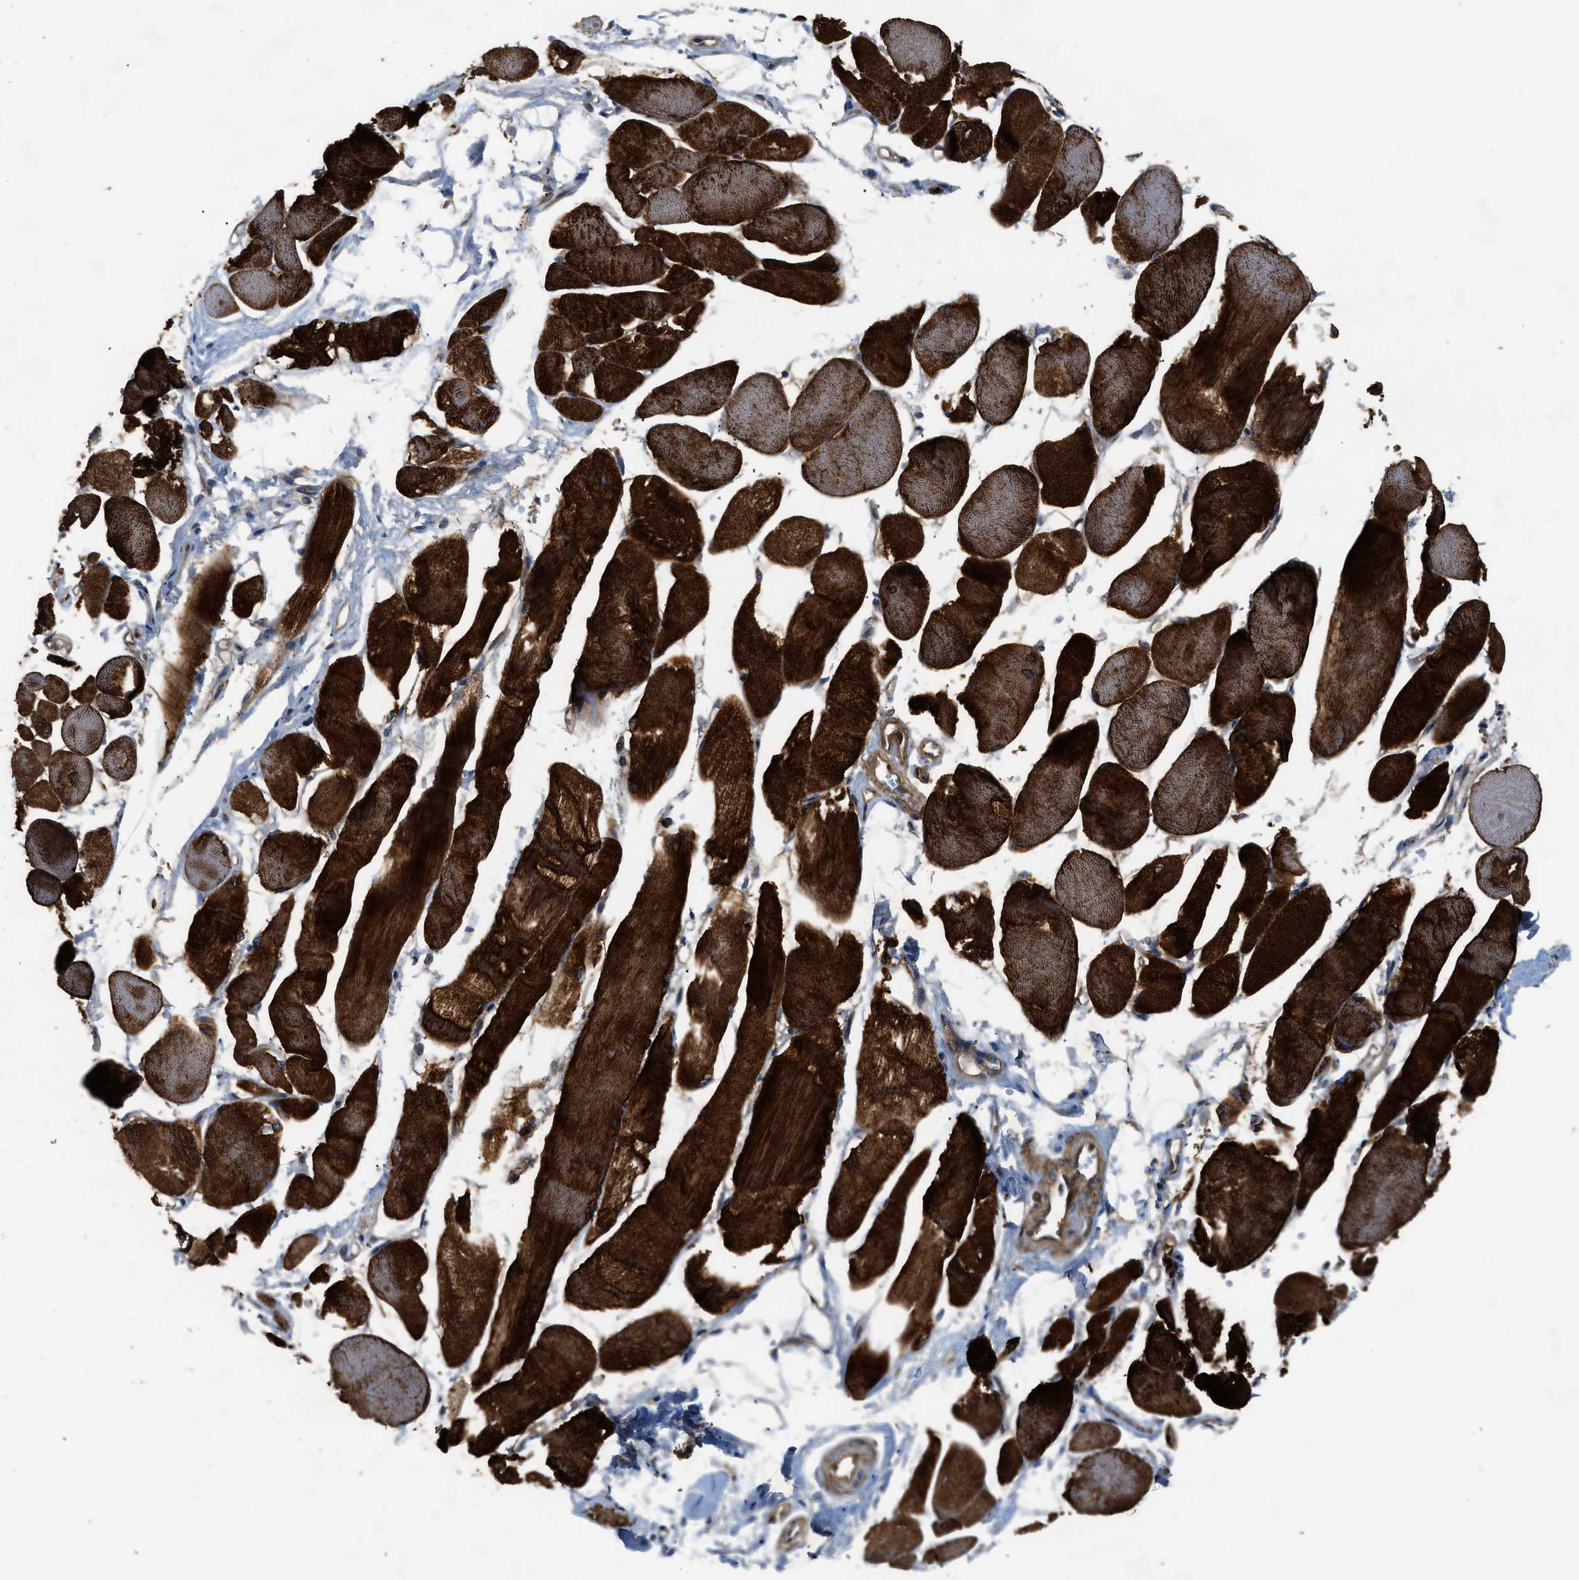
{"staining": {"intensity": "strong", "quantity": ">75%", "location": "cytoplasmic/membranous"}, "tissue": "skeletal muscle", "cell_type": "Myocytes", "image_type": "normal", "snomed": [{"axis": "morphology", "description": "Normal tissue, NOS"}, {"axis": "topography", "description": "Skeletal muscle"}, {"axis": "topography", "description": "Peripheral nerve tissue"}], "caption": "Strong cytoplasmic/membranous positivity for a protein is identified in about >75% of myocytes of normal skeletal muscle using immunohistochemistry.", "gene": "CNNM3", "patient": {"sex": "female", "age": 84}}